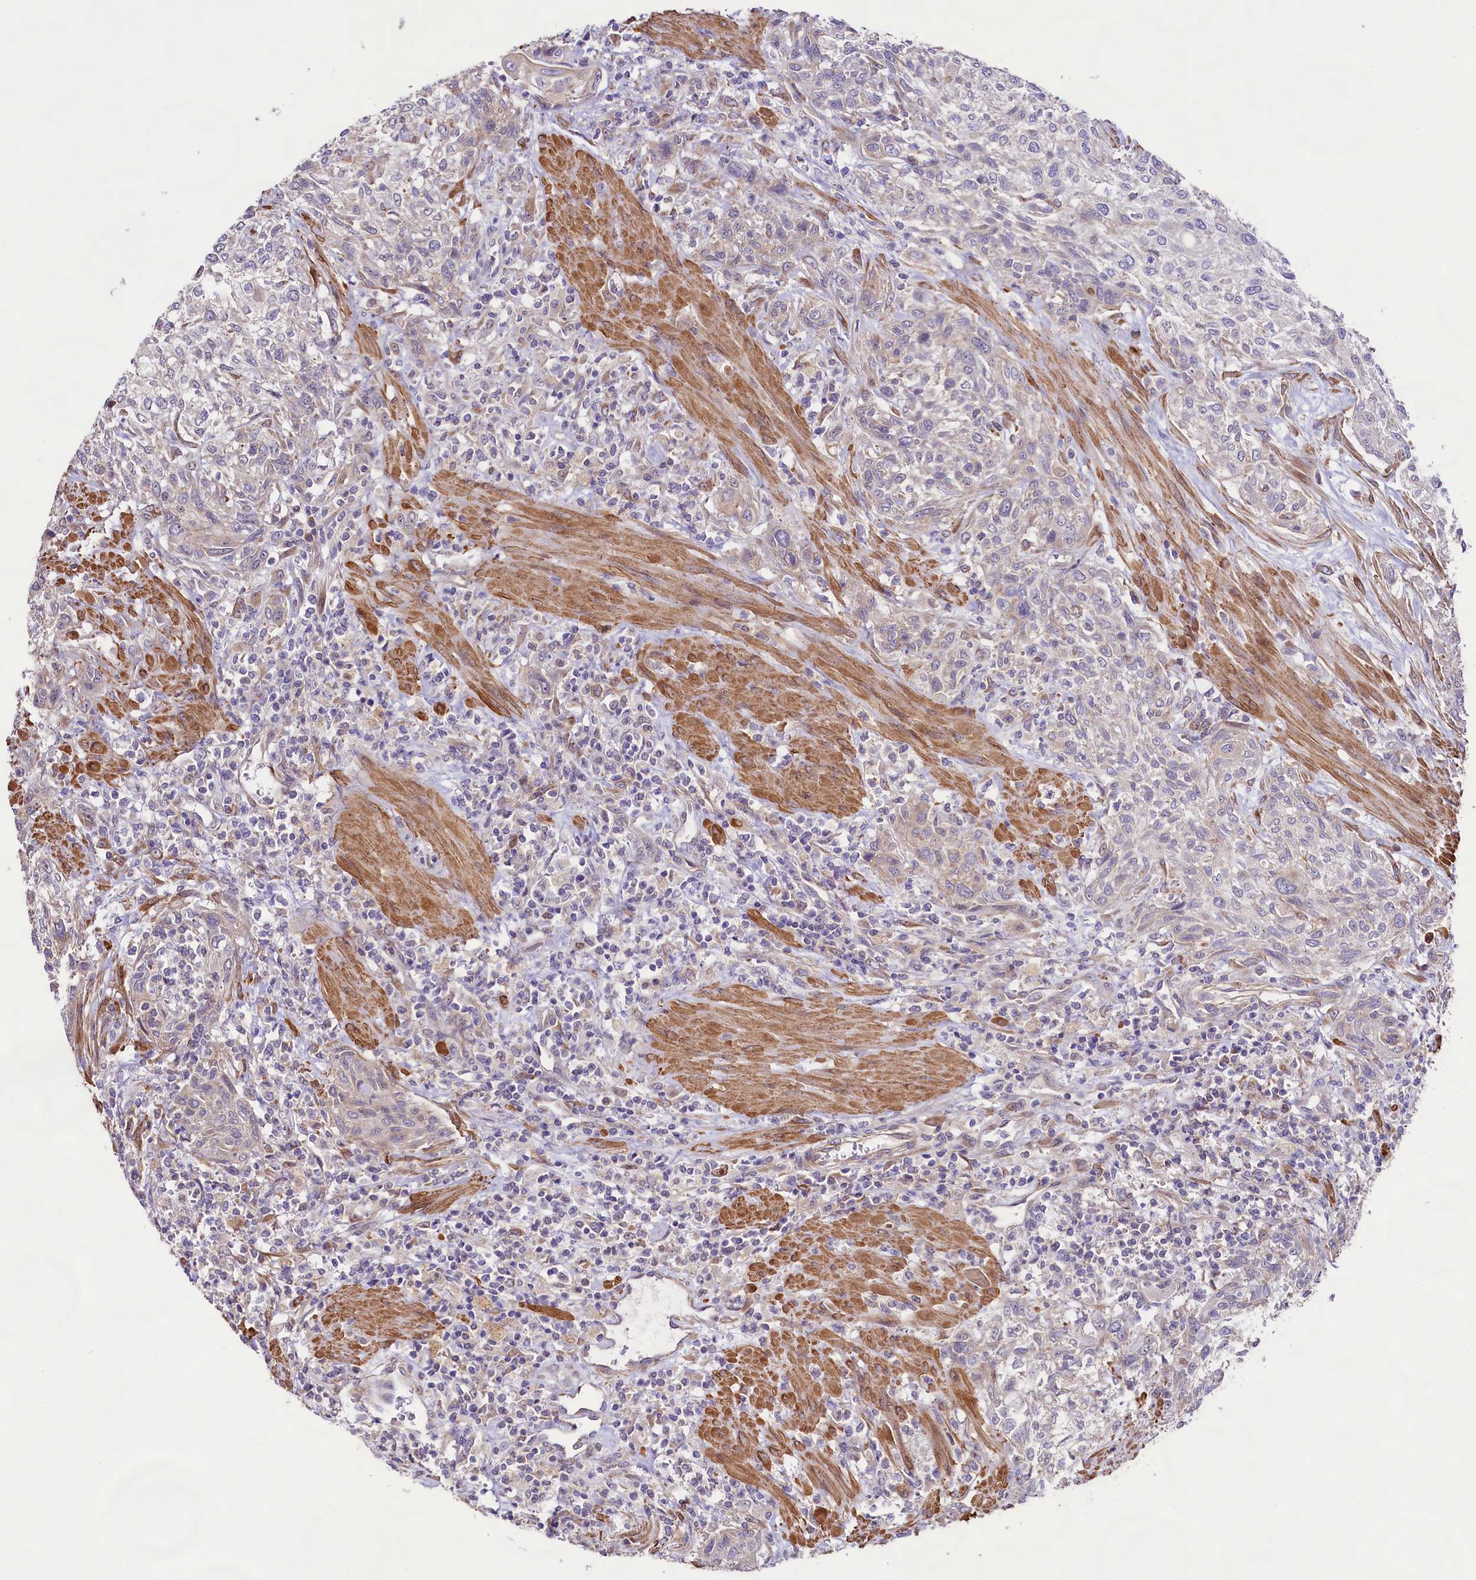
{"staining": {"intensity": "negative", "quantity": "none", "location": "none"}, "tissue": "urothelial cancer", "cell_type": "Tumor cells", "image_type": "cancer", "snomed": [{"axis": "morphology", "description": "Normal tissue, NOS"}, {"axis": "morphology", "description": "Urothelial carcinoma, NOS"}, {"axis": "topography", "description": "Urinary bladder"}, {"axis": "topography", "description": "Peripheral nerve tissue"}], "caption": "The IHC micrograph has no significant staining in tumor cells of transitional cell carcinoma tissue.", "gene": "VPS11", "patient": {"sex": "male", "age": 35}}